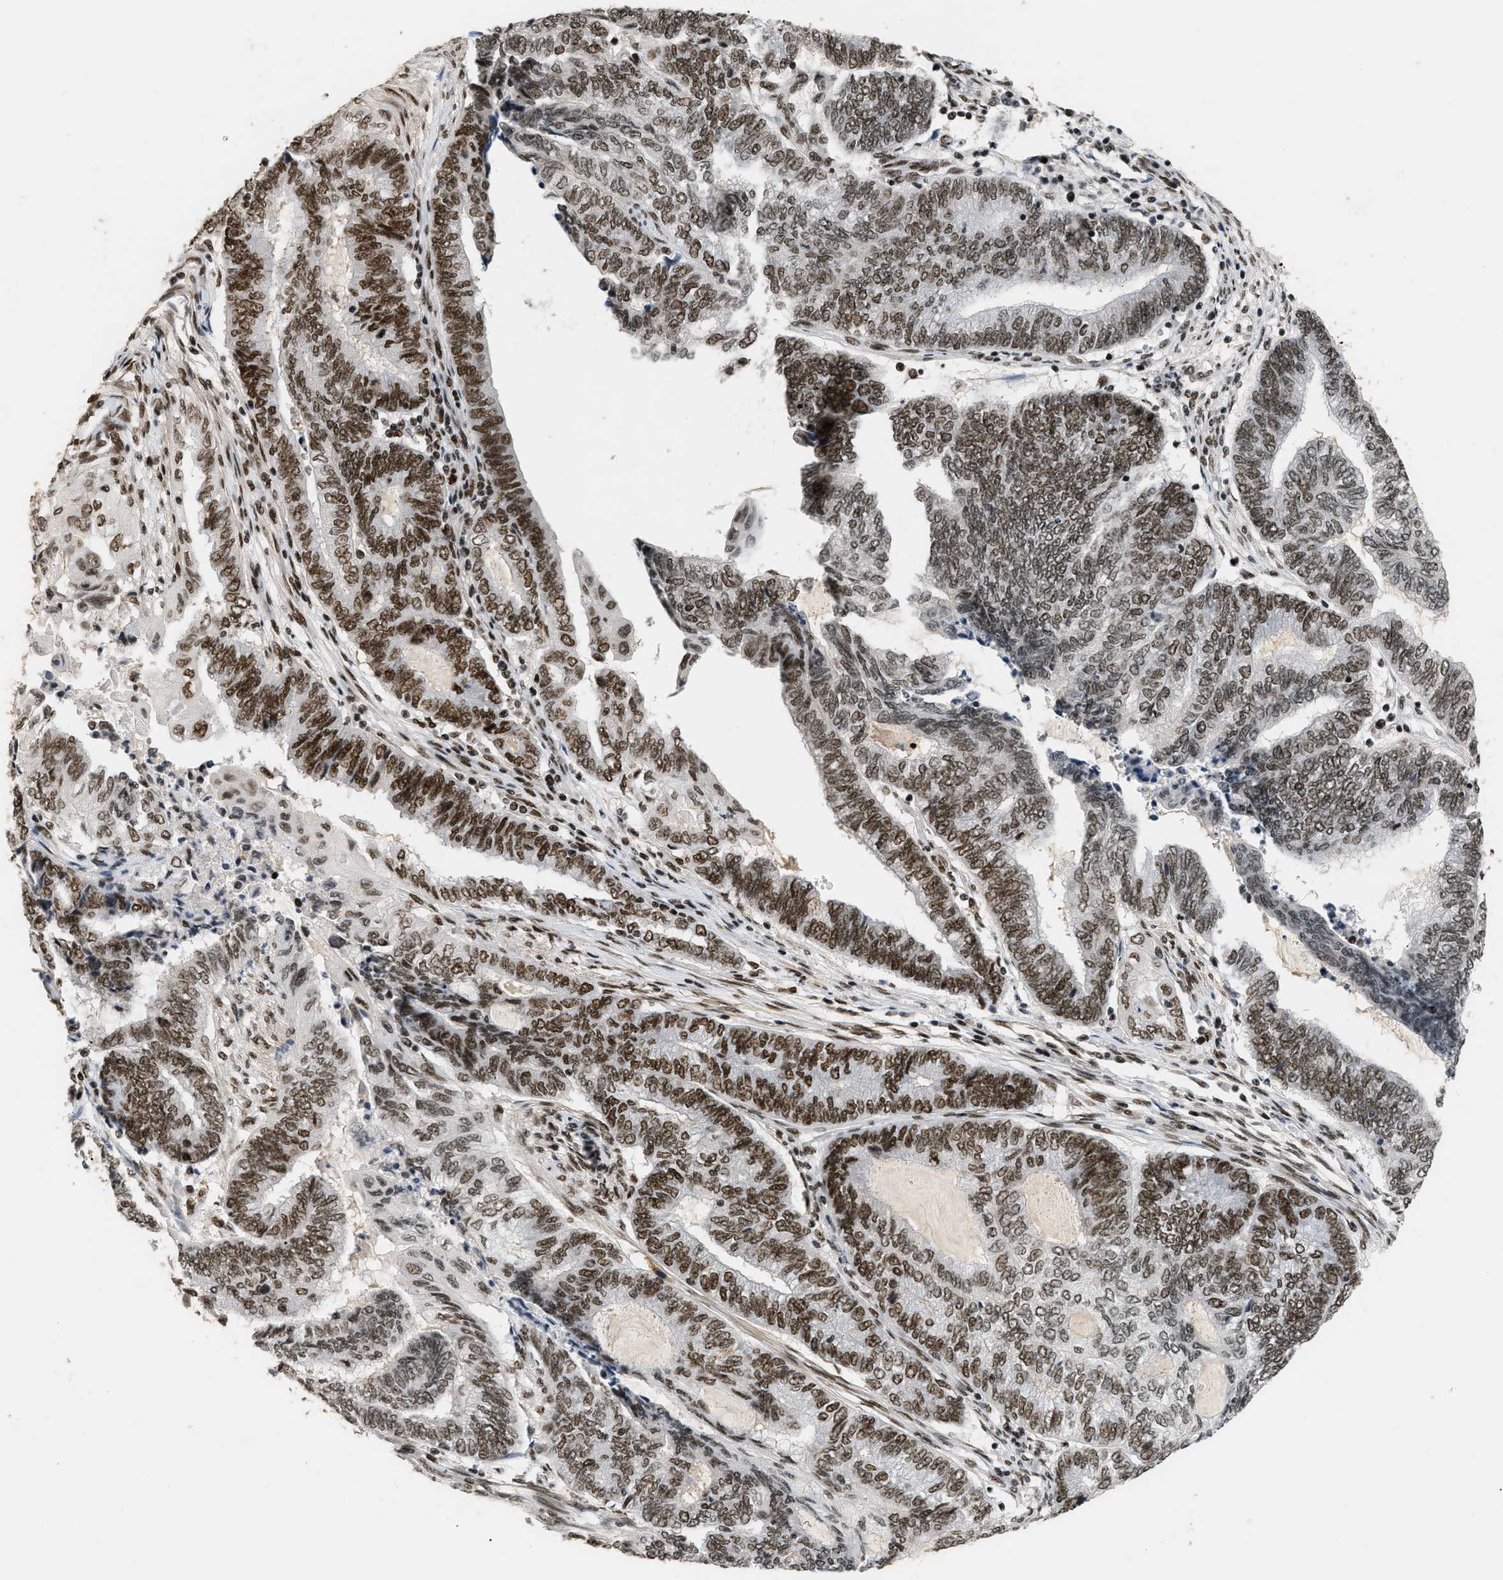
{"staining": {"intensity": "strong", "quantity": ">75%", "location": "nuclear"}, "tissue": "endometrial cancer", "cell_type": "Tumor cells", "image_type": "cancer", "snomed": [{"axis": "morphology", "description": "Adenocarcinoma, NOS"}, {"axis": "topography", "description": "Uterus"}, {"axis": "topography", "description": "Endometrium"}], "caption": "The micrograph reveals a brown stain indicating the presence of a protein in the nuclear of tumor cells in endometrial cancer. The staining was performed using DAB to visualize the protein expression in brown, while the nuclei were stained in blue with hematoxylin (Magnification: 20x).", "gene": "SMARCB1", "patient": {"sex": "female", "age": 70}}